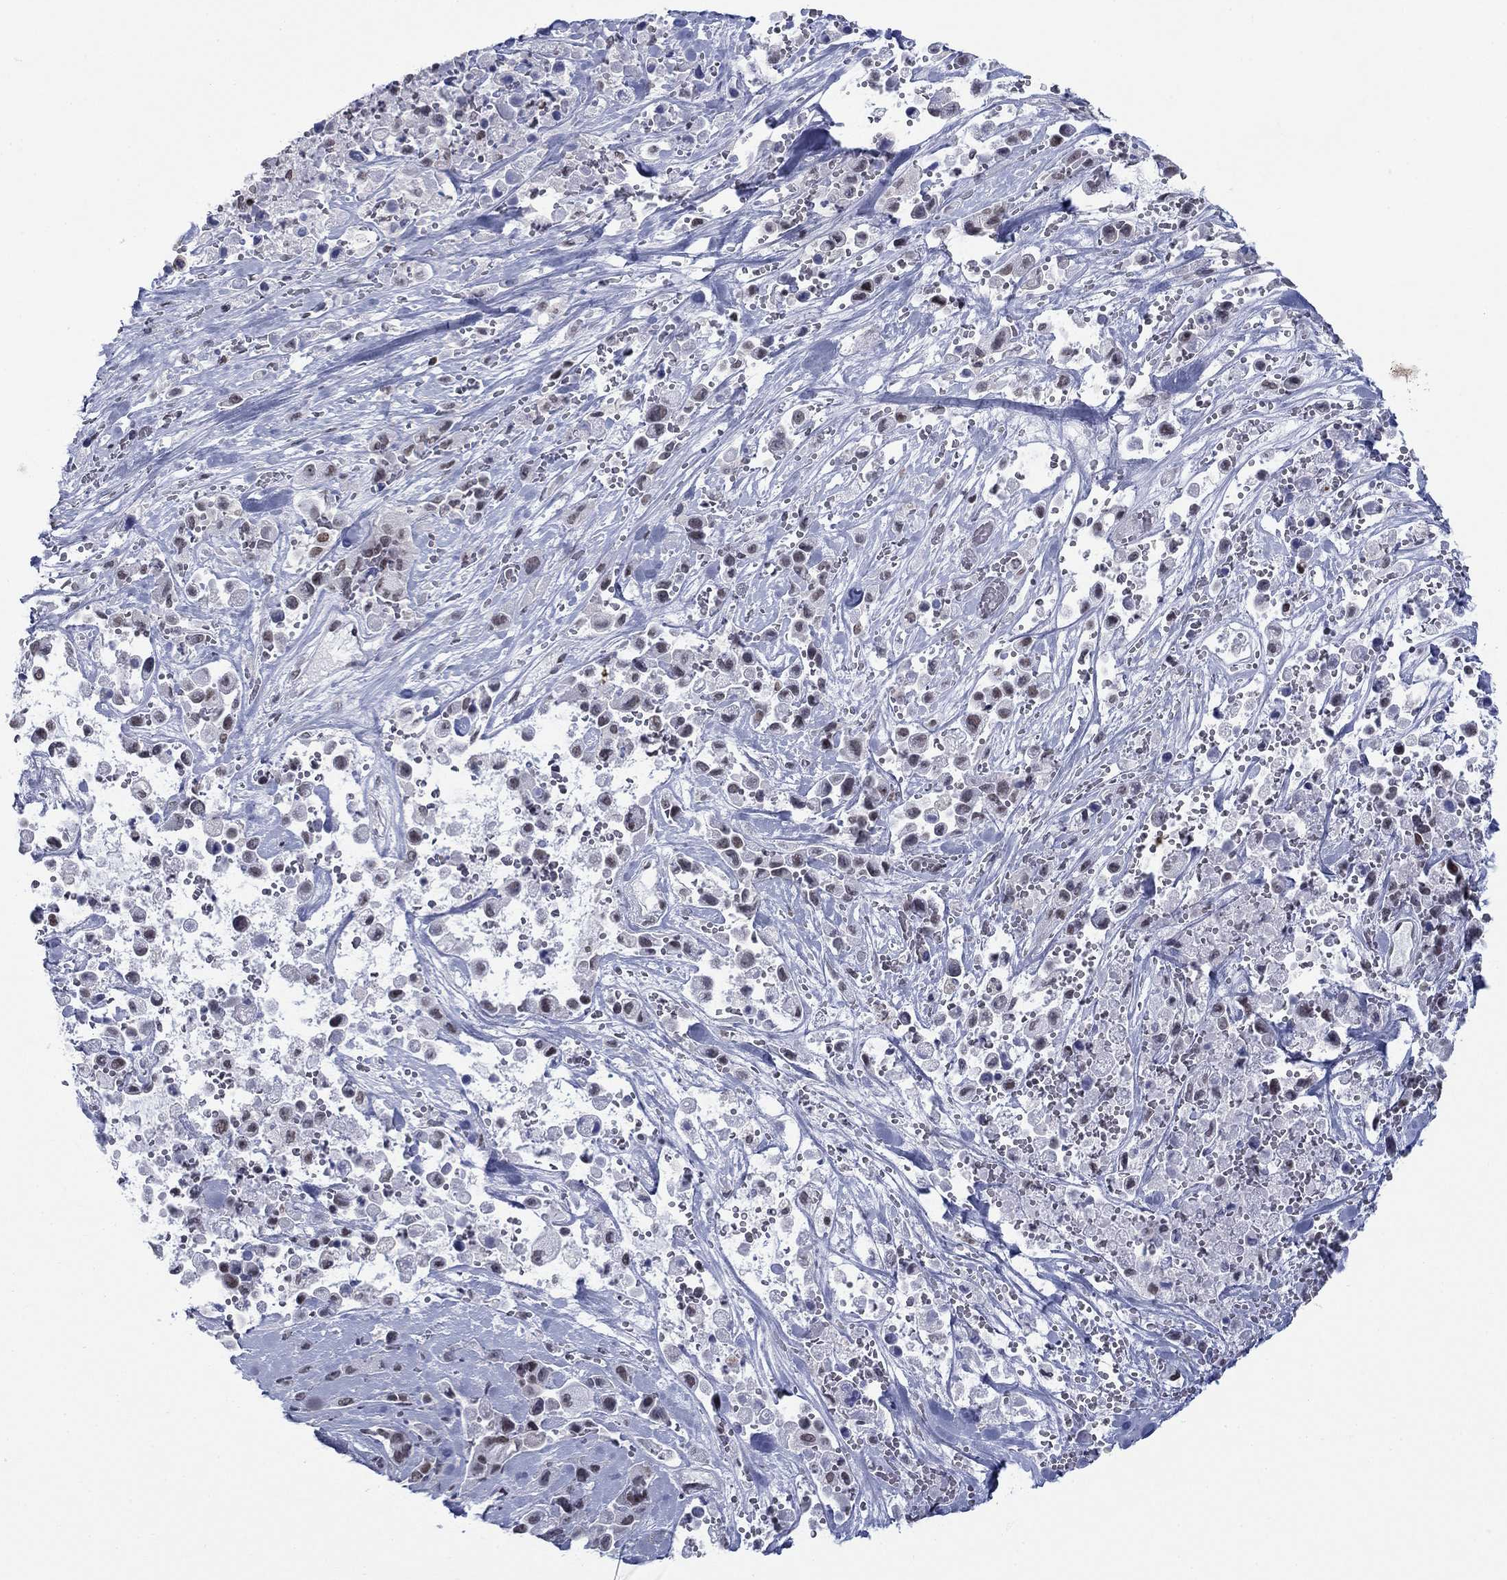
{"staining": {"intensity": "negative", "quantity": "none", "location": "none"}, "tissue": "pancreatic cancer", "cell_type": "Tumor cells", "image_type": "cancer", "snomed": [{"axis": "morphology", "description": "Adenocarcinoma, NOS"}, {"axis": "topography", "description": "Pancreas"}], "caption": "Immunohistochemistry image of human pancreatic cancer (adenocarcinoma) stained for a protein (brown), which demonstrates no staining in tumor cells.", "gene": "NPAS3", "patient": {"sex": "male", "age": 44}}